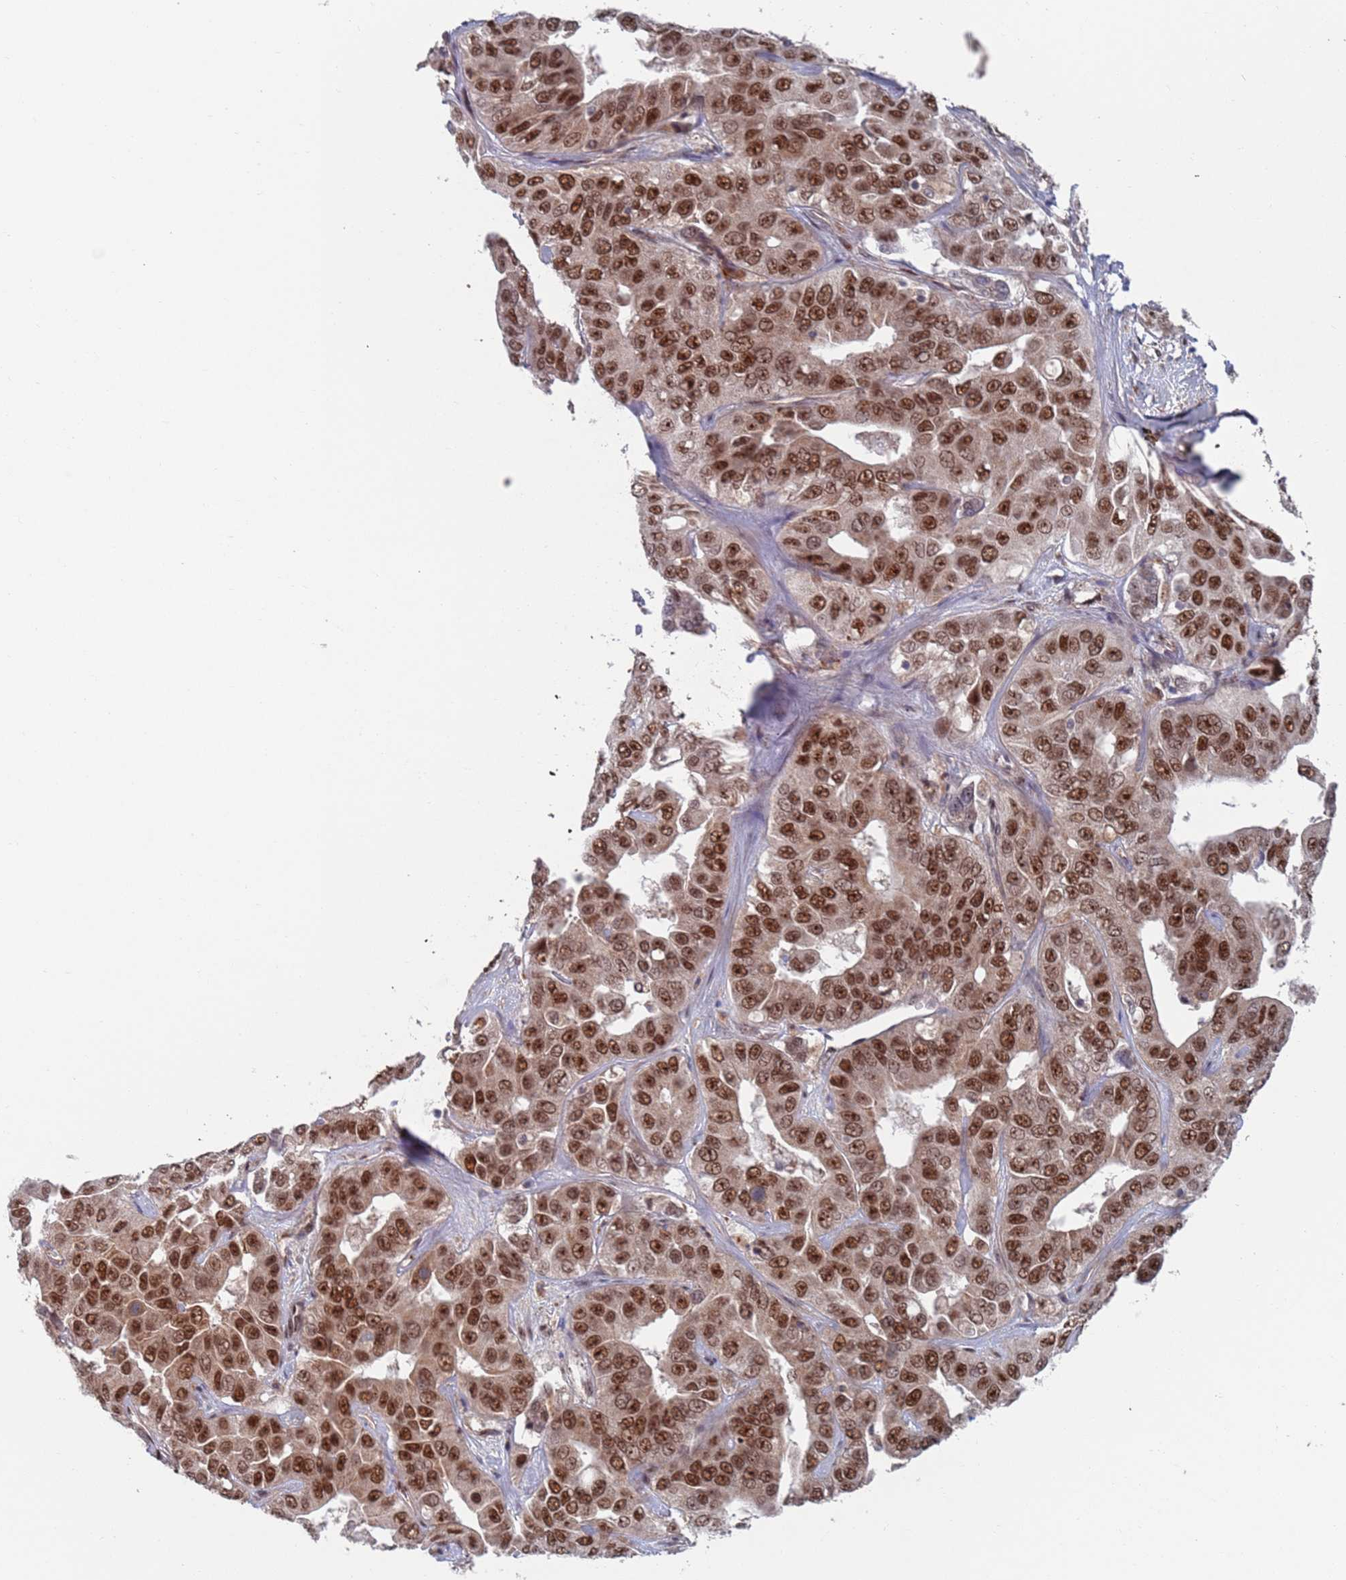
{"staining": {"intensity": "strong", "quantity": ">75%", "location": "nuclear"}, "tissue": "liver cancer", "cell_type": "Tumor cells", "image_type": "cancer", "snomed": [{"axis": "morphology", "description": "Cholangiocarcinoma"}, {"axis": "topography", "description": "Liver"}], "caption": "Immunohistochemistry (DAB) staining of human liver cancer (cholangiocarcinoma) exhibits strong nuclear protein expression in about >75% of tumor cells. (brown staining indicates protein expression, while blue staining denotes nuclei).", "gene": "RPP25", "patient": {"sex": "female", "age": 52}}